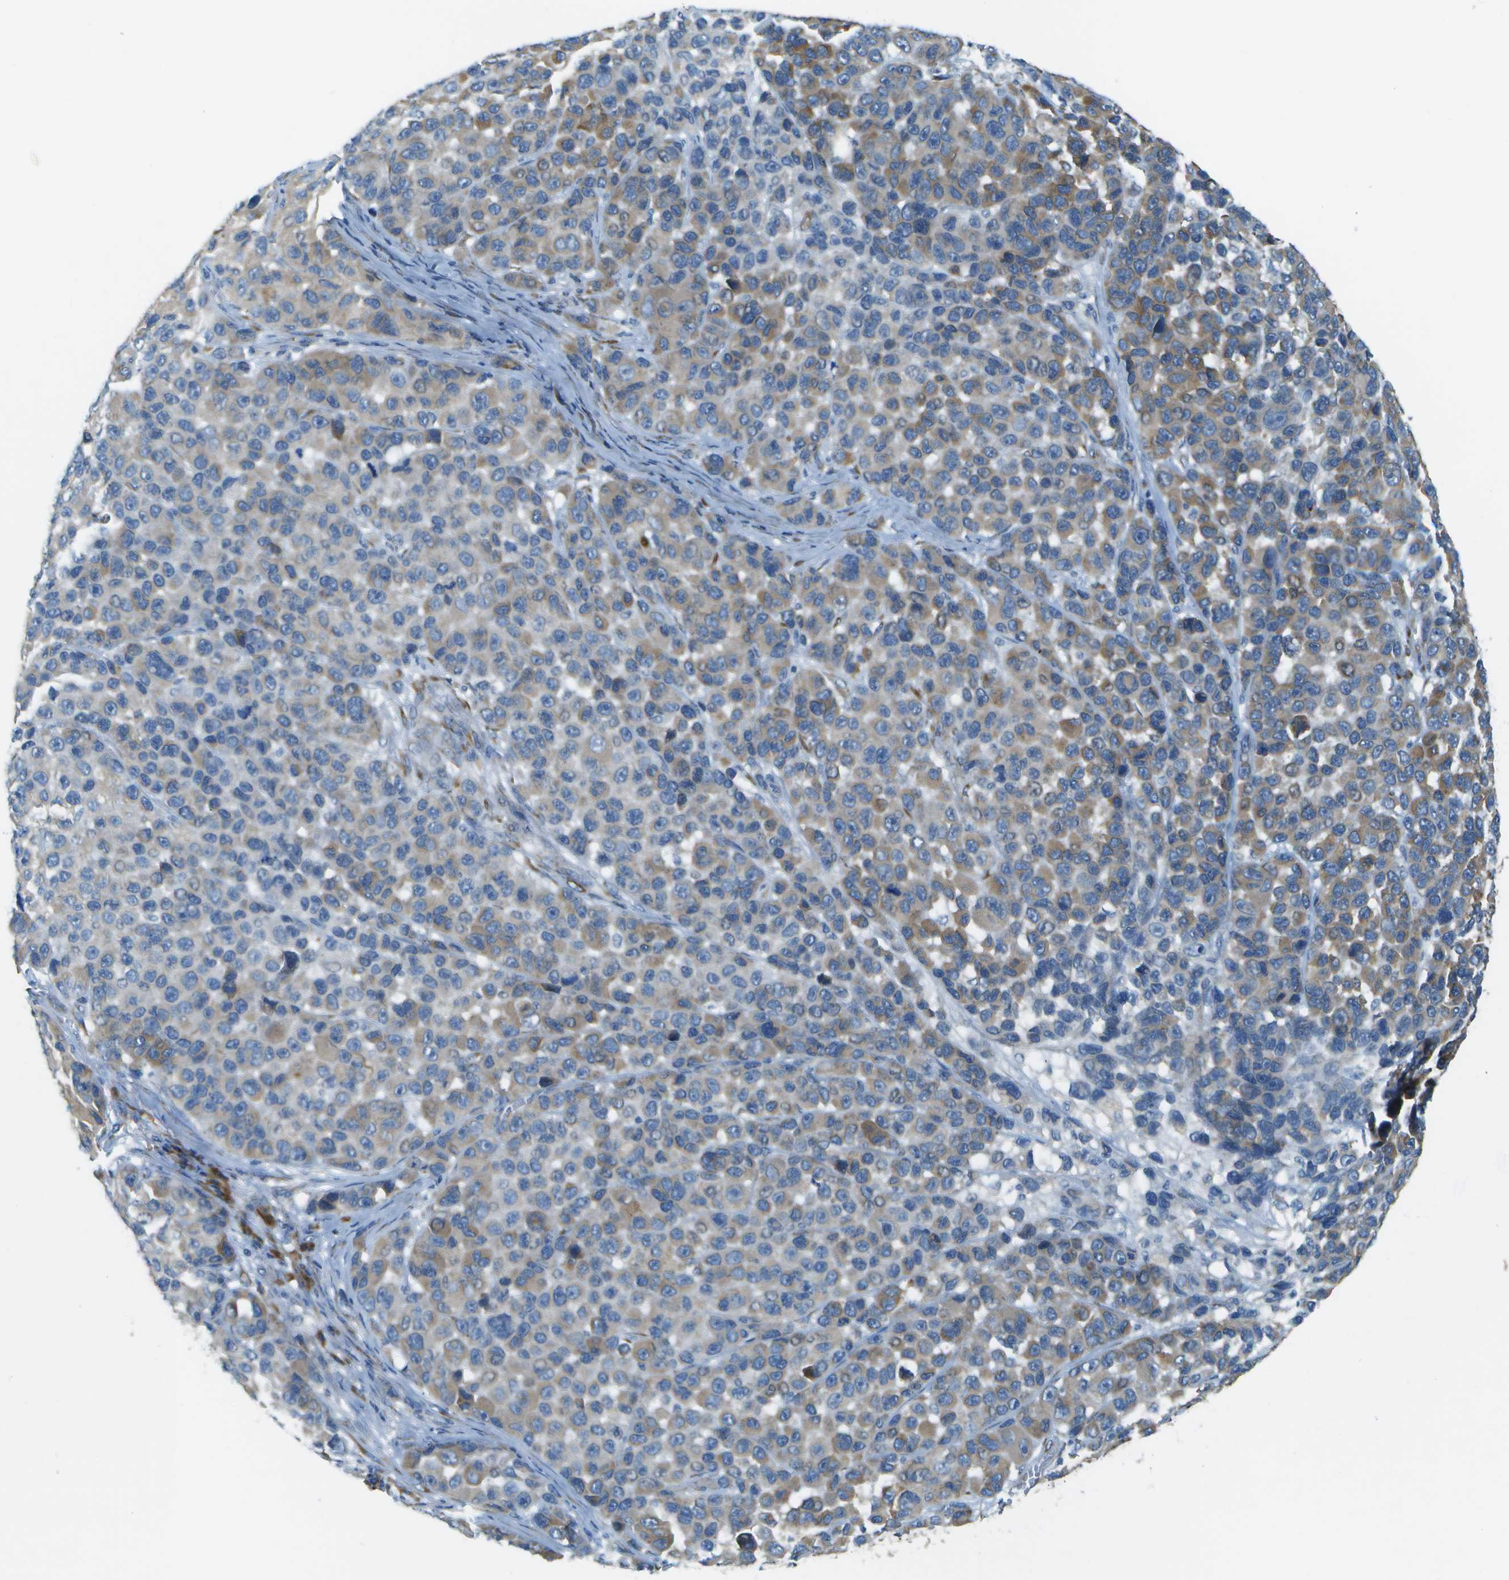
{"staining": {"intensity": "moderate", "quantity": ">75%", "location": "cytoplasmic/membranous"}, "tissue": "melanoma", "cell_type": "Tumor cells", "image_type": "cancer", "snomed": [{"axis": "morphology", "description": "Malignant melanoma, NOS"}, {"axis": "topography", "description": "Skin"}], "caption": "A brown stain labels moderate cytoplasmic/membranous expression of a protein in malignant melanoma tumor cells.", "gene": "KCTD3", "patient": {"sex": "male", "age": 53}}